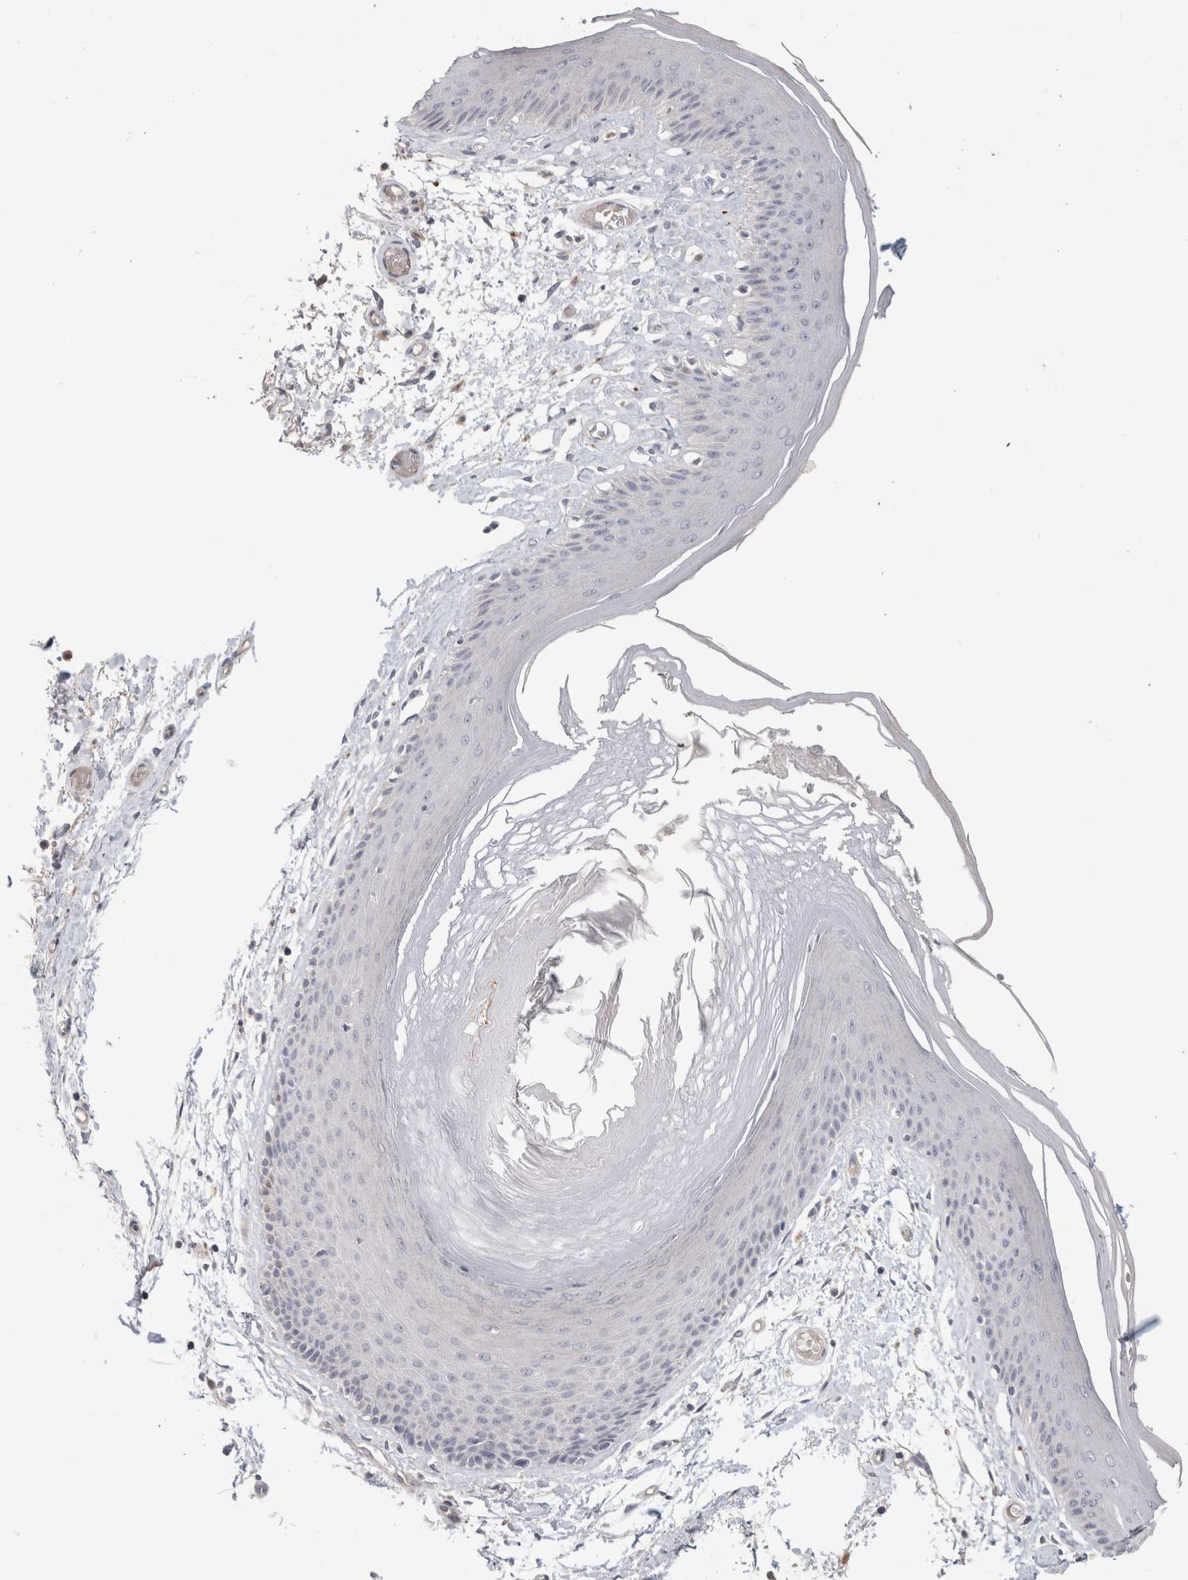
{"staining": {"intensity": "negative", "quantity": "none", "location": "none"}, "tissue": "skin", "cell_type": "Epidermal cells", "image_type": "normal", "snomed": [{"axis": "morphology", "description": "Normal tissue, NOS"}, {"axis": "topography", "description": "Vulva"}], "caption": "Skin stained for a protein using immunohistochemistry demonstrates no positivity epidermal cells.", "gene": "AFP", "patient": {"sex": "female", "age": 73}}